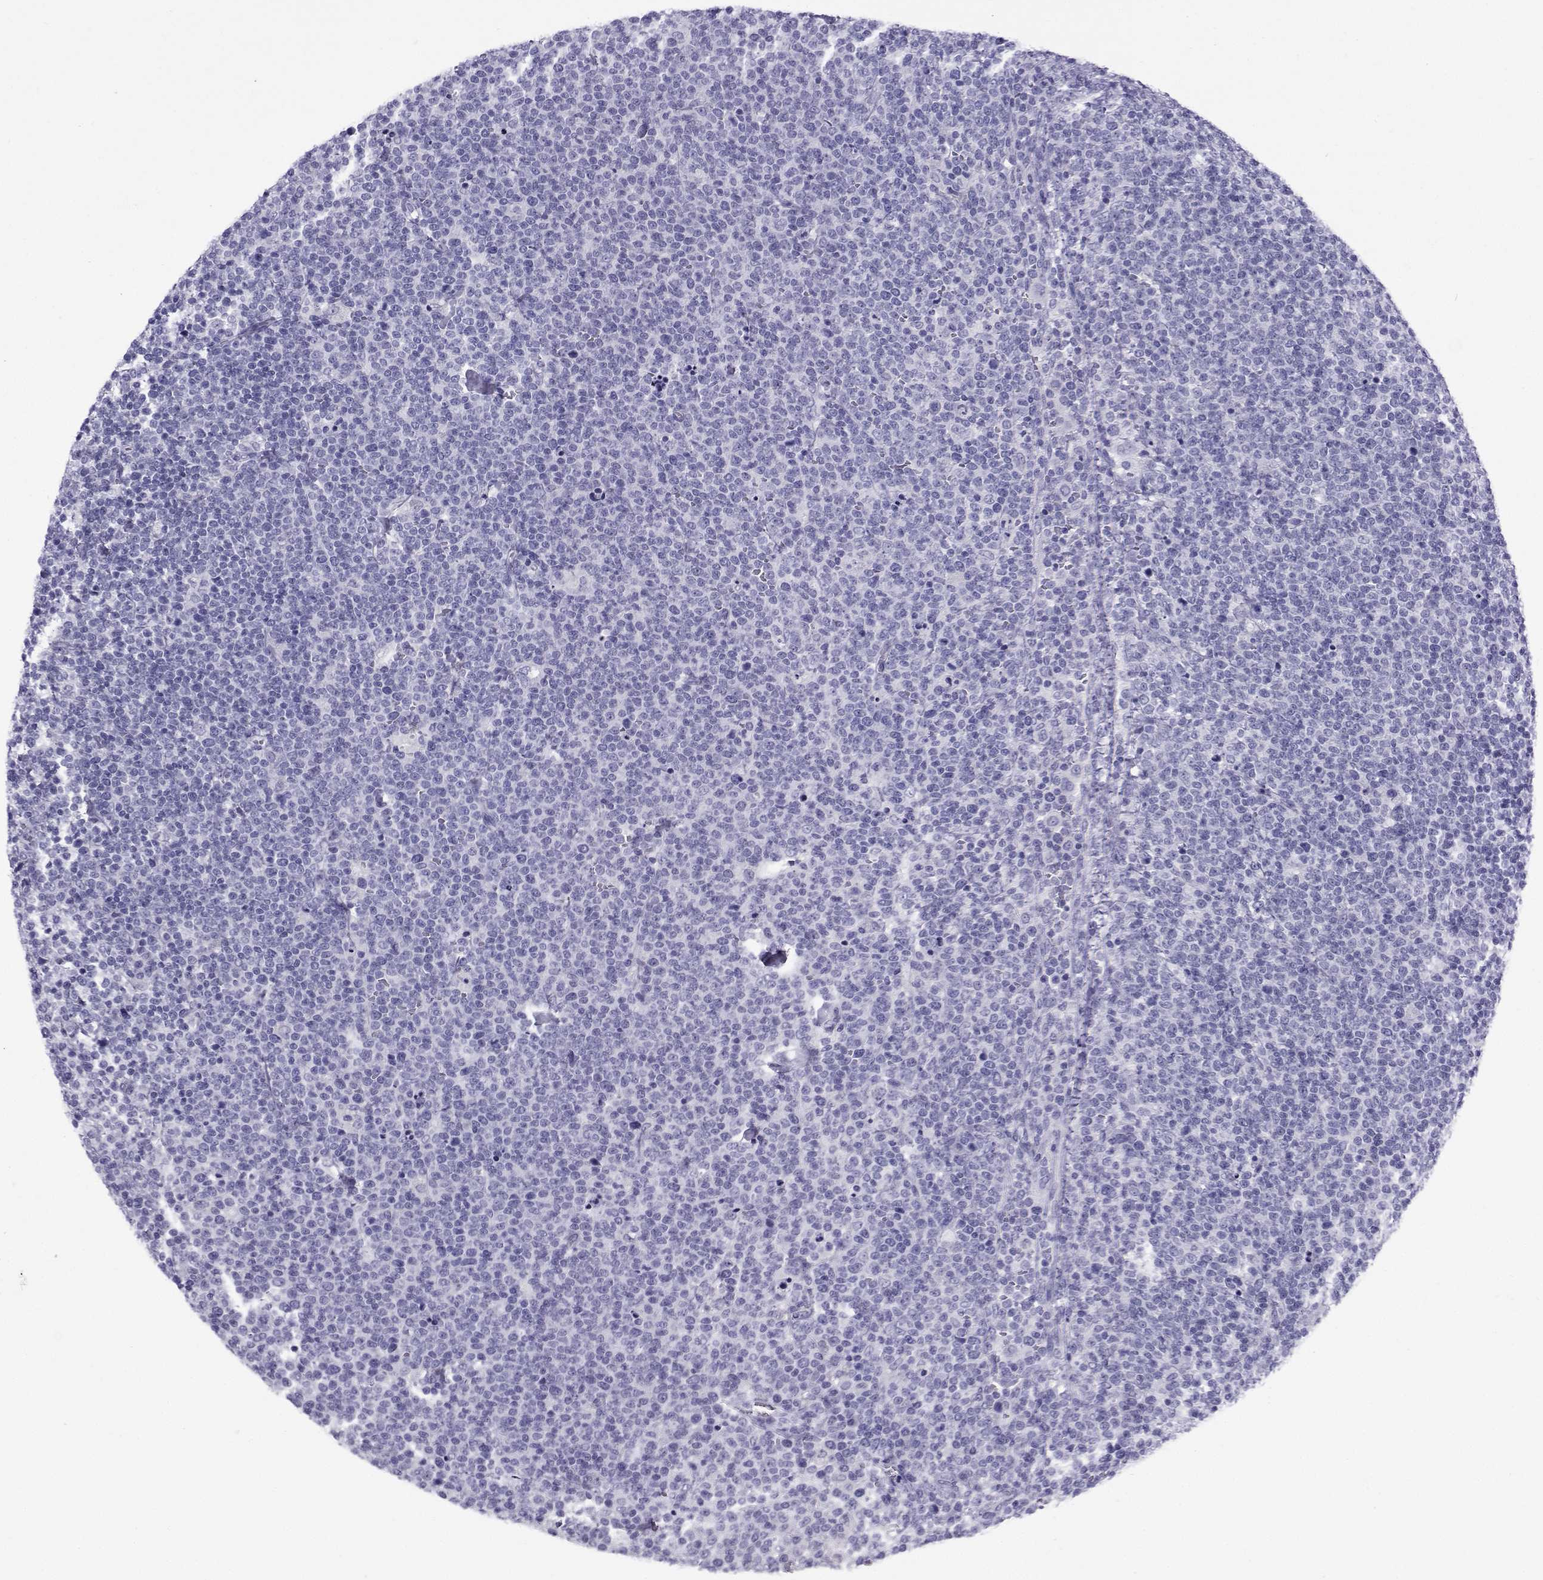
{"staining": {"intensity": "negative", "quantity": "none", "location": "none"}, "tissue": "lymphoma", "cell_type": "Tumor cells", "image_type": "cancer", "snomed": [{"axis": "morphology", "description": "Malignant lymphoma, non-Hodgkin's type, High grade"}, {"axis": "topography", "description": "Lymph node"}], "caption": "A histopathology image of human lymphoma is negative for staining in tumor cells.", "gene": "CRYBB1", "patient": {"sex": "male", "age": 61}}